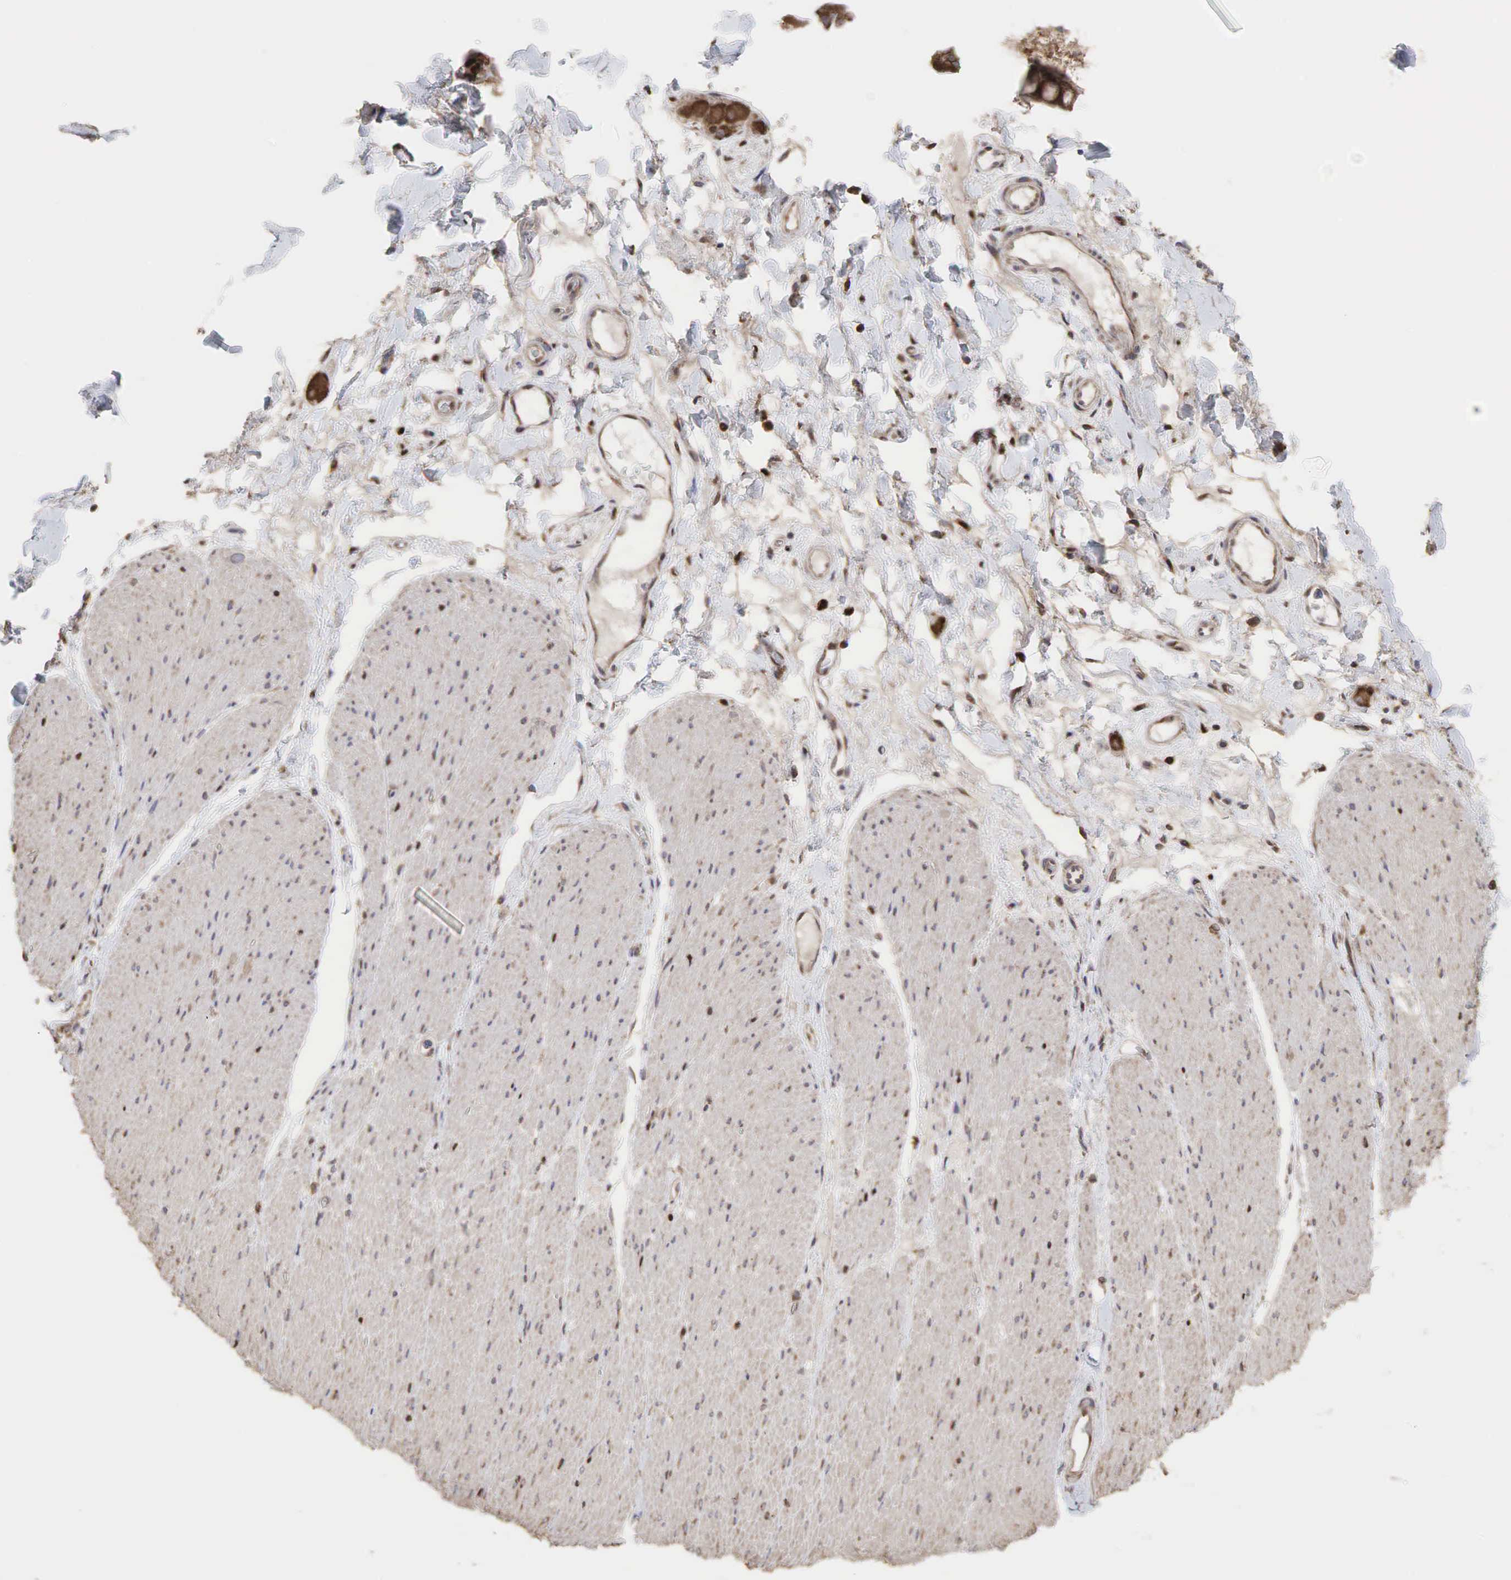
{"staining": {"intensity": "moderate", "quantity": ">75%", "location": "cytoplasmic/membranous"}, "tissue": "soft tissue", "cell_type": "Fibroblasts", "image_type": "normal", "snomed": [{"axis": "morphology", "description": "Normal tissue, NOS"}, {"axis": "topography", "description": "Duodenum"}], "caption": "Immunohistochemical staining of benign human soft tissue reveals medium levels of moderate cytoplasmic/membranous positivity in about >75% of fibroblasts.", "gene": "PABPC5", "patient": {"sex": "male", "age": 63}}